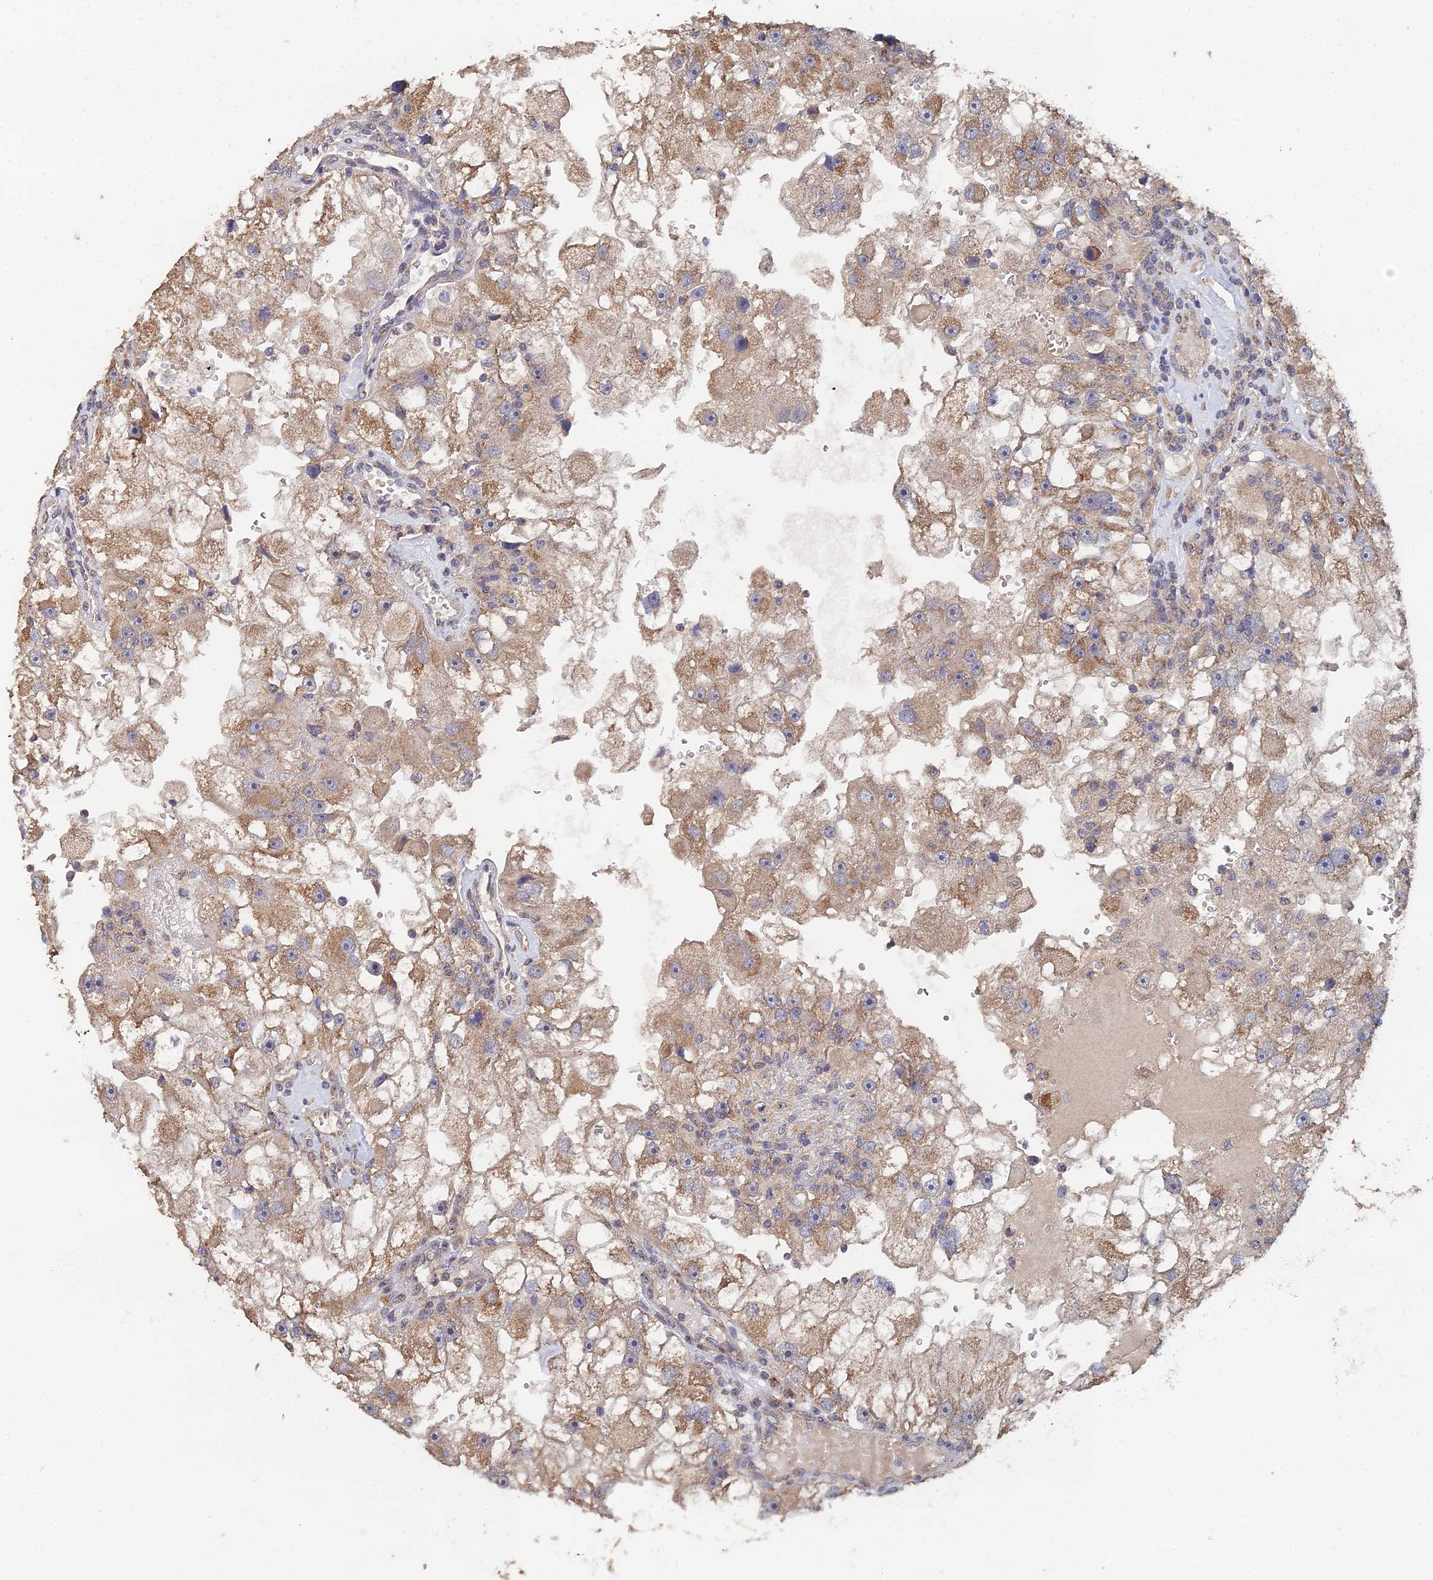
{"staining": {"intensity": "moderate", "quantity": ">75%", "location": "cytoplasmic/membranous"}, "tissue": "renal cancer", "cell_type": "Tumor cells", "image_type": "cancer", "snomed": [{"axis": "morphology", "description": "Adenocarcinoma, NOS"}, {"axis": "topography", "description": "Kidney"}], "caption": "Immunohistochemical staining of renal adenocarcinoma displays medium levels of moderate cytoplasmic/membranous positivity in approximately >75% of tumor cells.", "gene": "SPANXN4", "patient": {"sex": "male", "age": 63}}